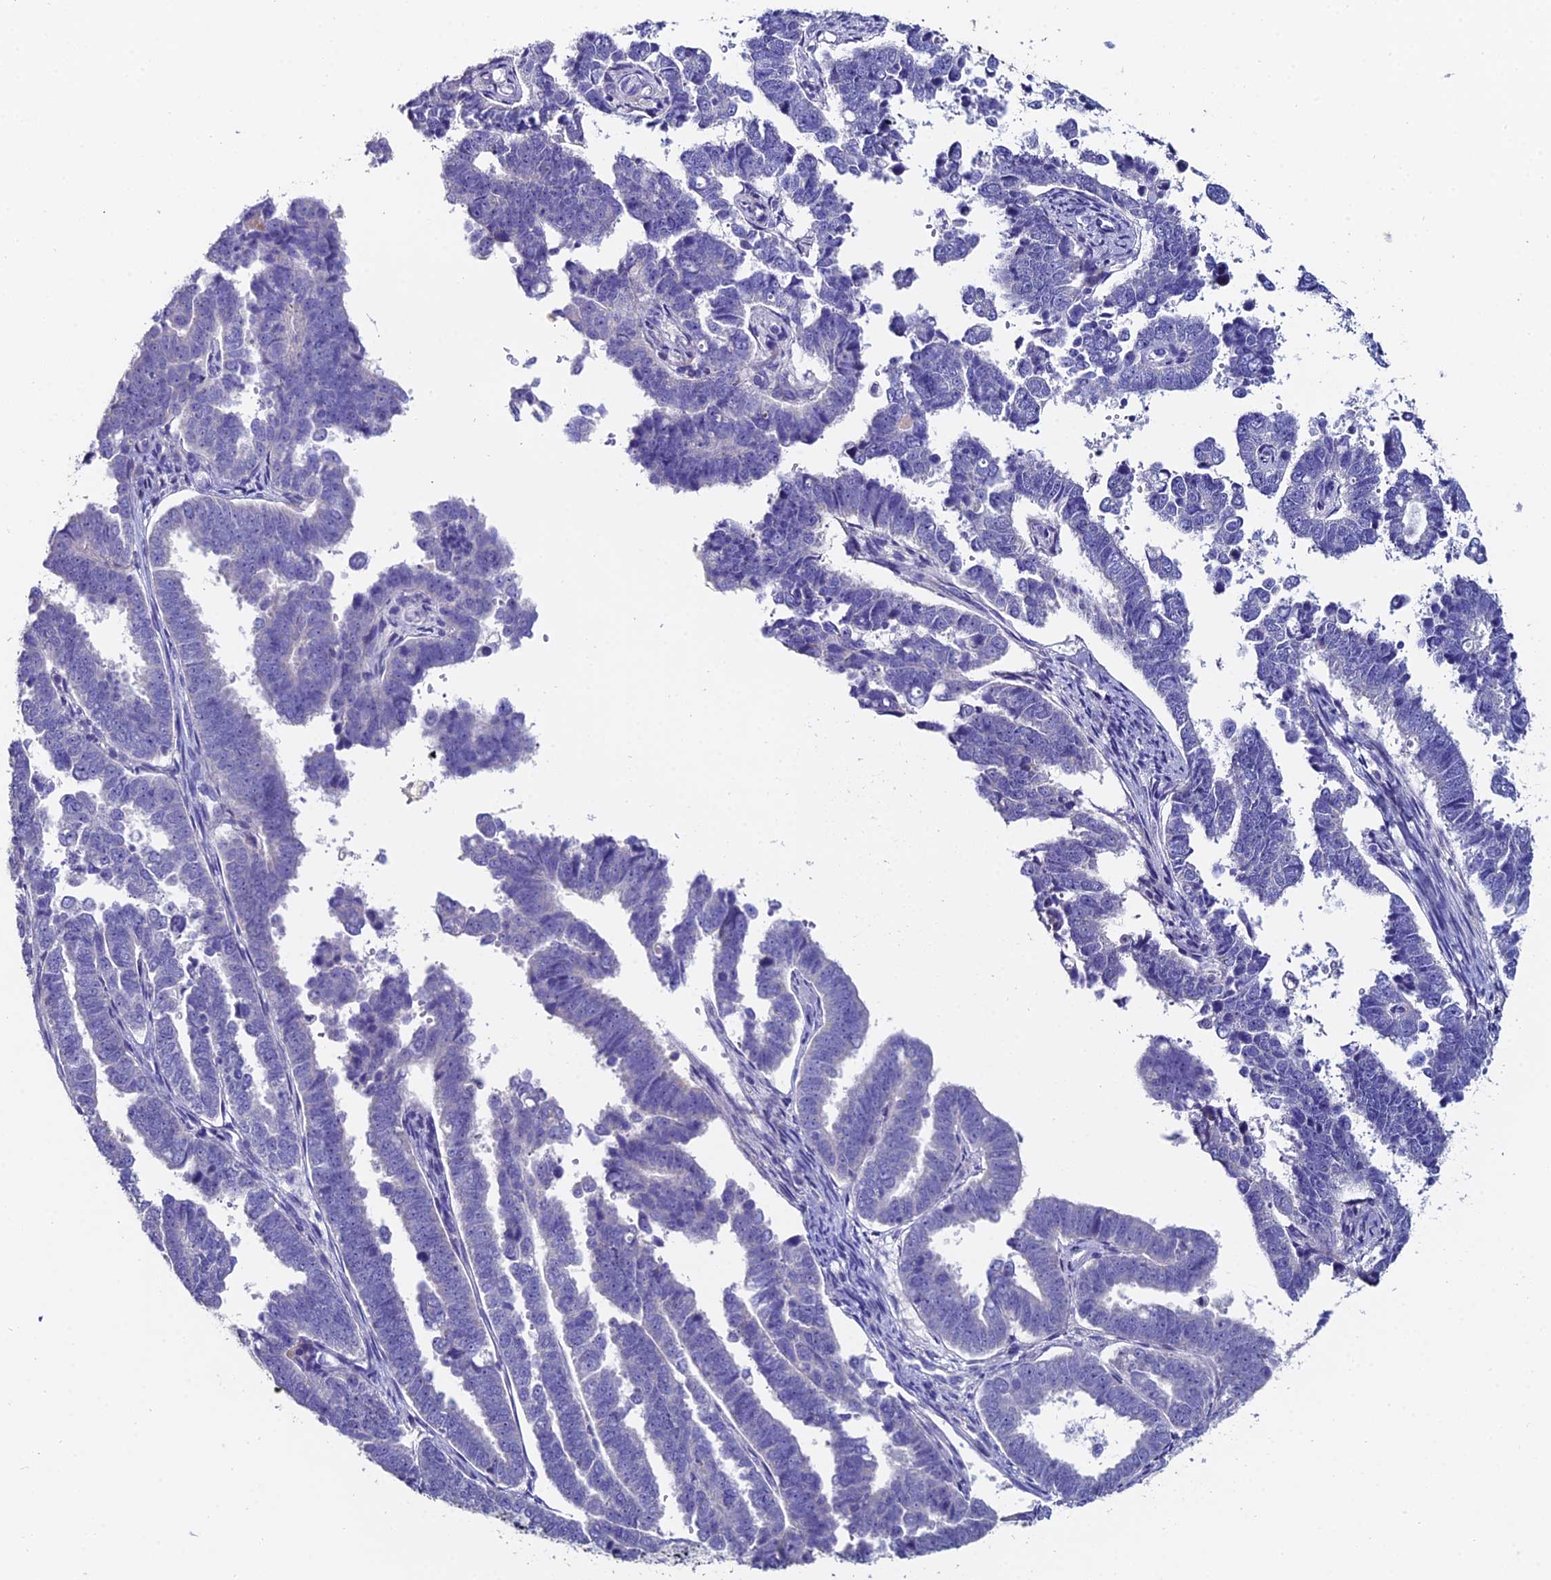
{"staining": {"intensity": "negative", "quantity": "none", "location": "none"}, "tissue": "endometrial cancer", "cell_type": "Tumor cells", "image_type": "cancer", "snomed": [{"axis": "morphology", "description": "Adenocarcinoma, NOS"}, {"axis": "topography", "description": "Endometrium"}], "caption": "Tumor cells are negative for brown protein staining in endometrial cancer.", "gene": "ESRRG", "patient": {"sex": "female", "age": 75}}